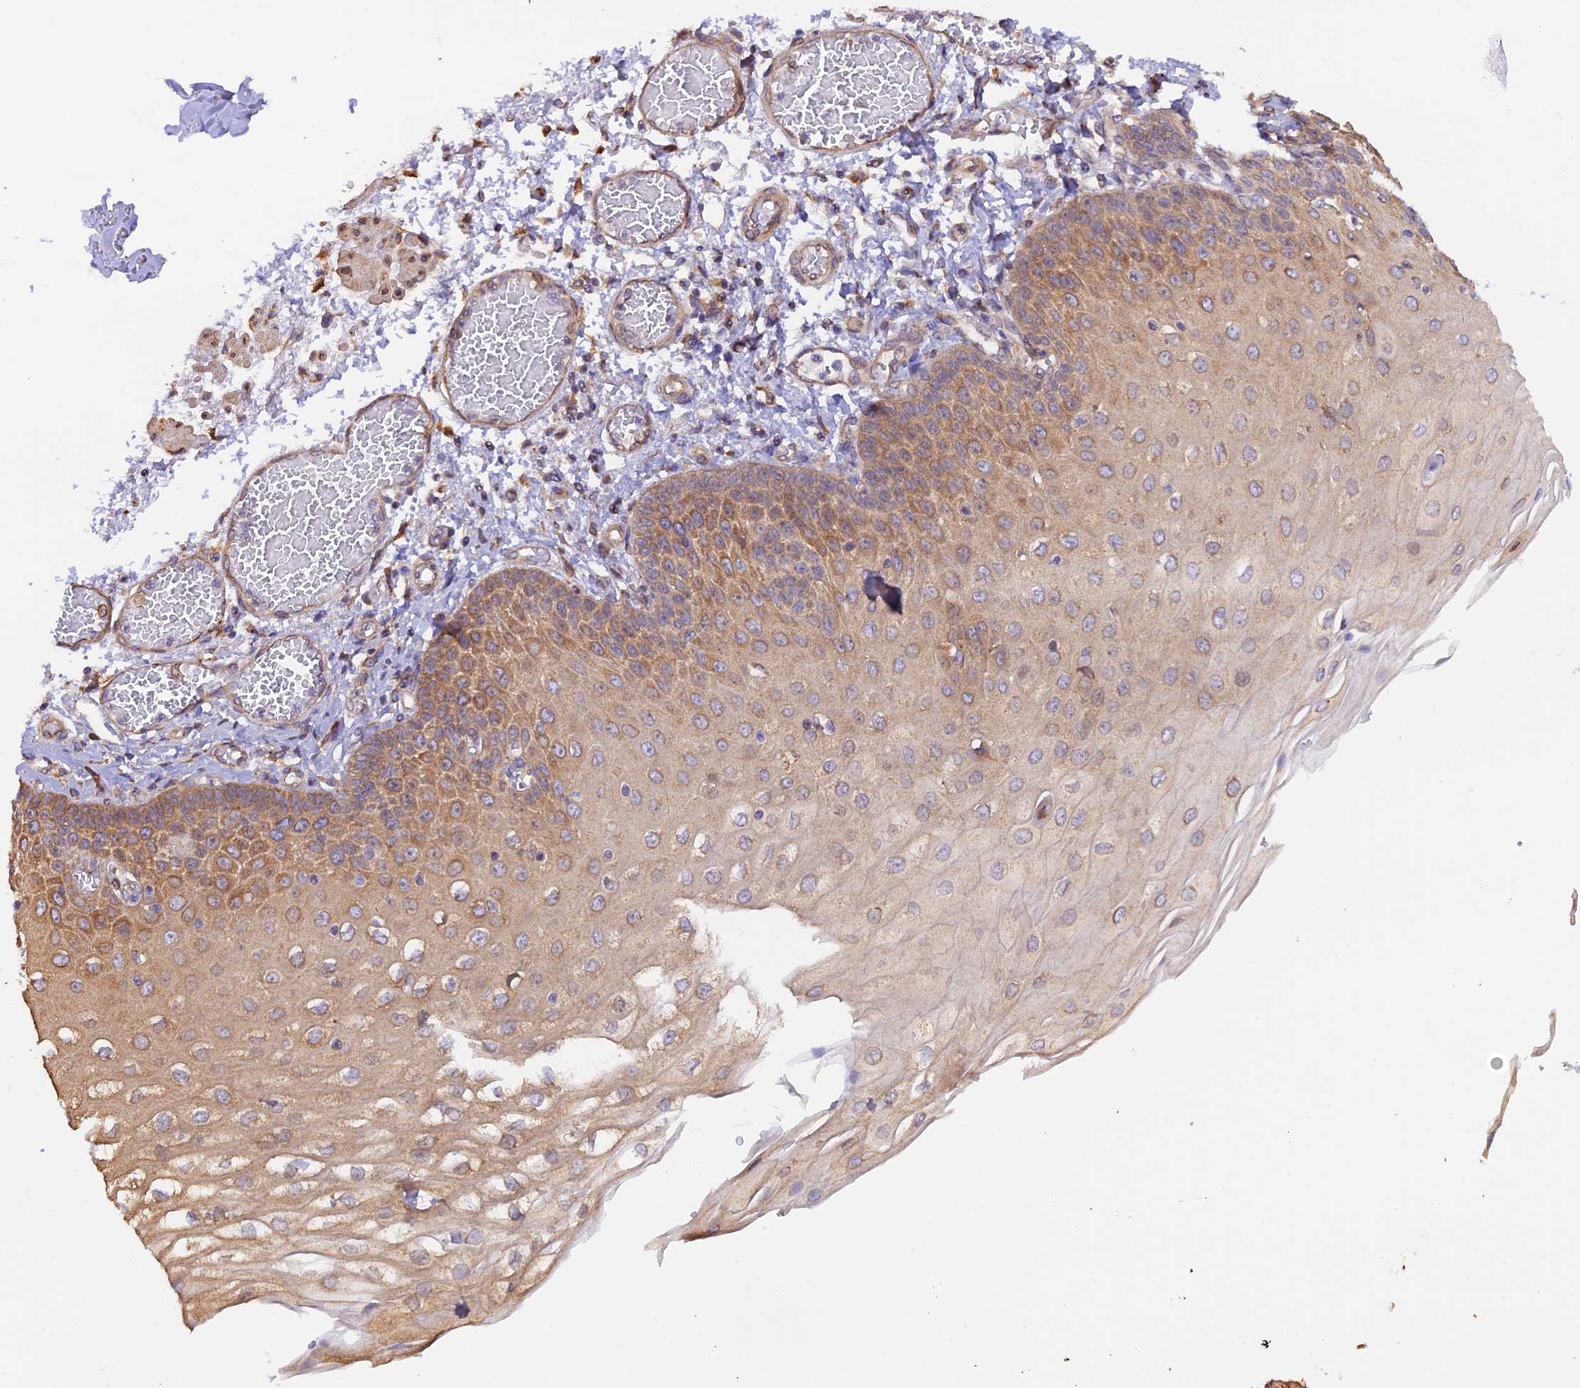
{"staining": {"intensity": "strong", "quantity": ">75%", "location": "cytoplasmic/membranous"}, "tissue": "esophagus", "cell_type": "Squamous epithelial cells", "image_type": "normal", "snomed": [{"axis": "morphology", "description": "Normal tissue, NOS"}, {"axis": "topography", "description": "Esophagus"}], "caption": "Protein positivity by immunohistochemistry exhibits strong cytoplasmic/membranous staining in approximately >75% of squamous epithelial cells in unremarkable esophagus. (DAB (3,3'-diaminobenzidine) = brown stain, brightfield microscopy at high magnification).", "gene": "RPL5", "patient": {"sex": "male", "age": 81}}